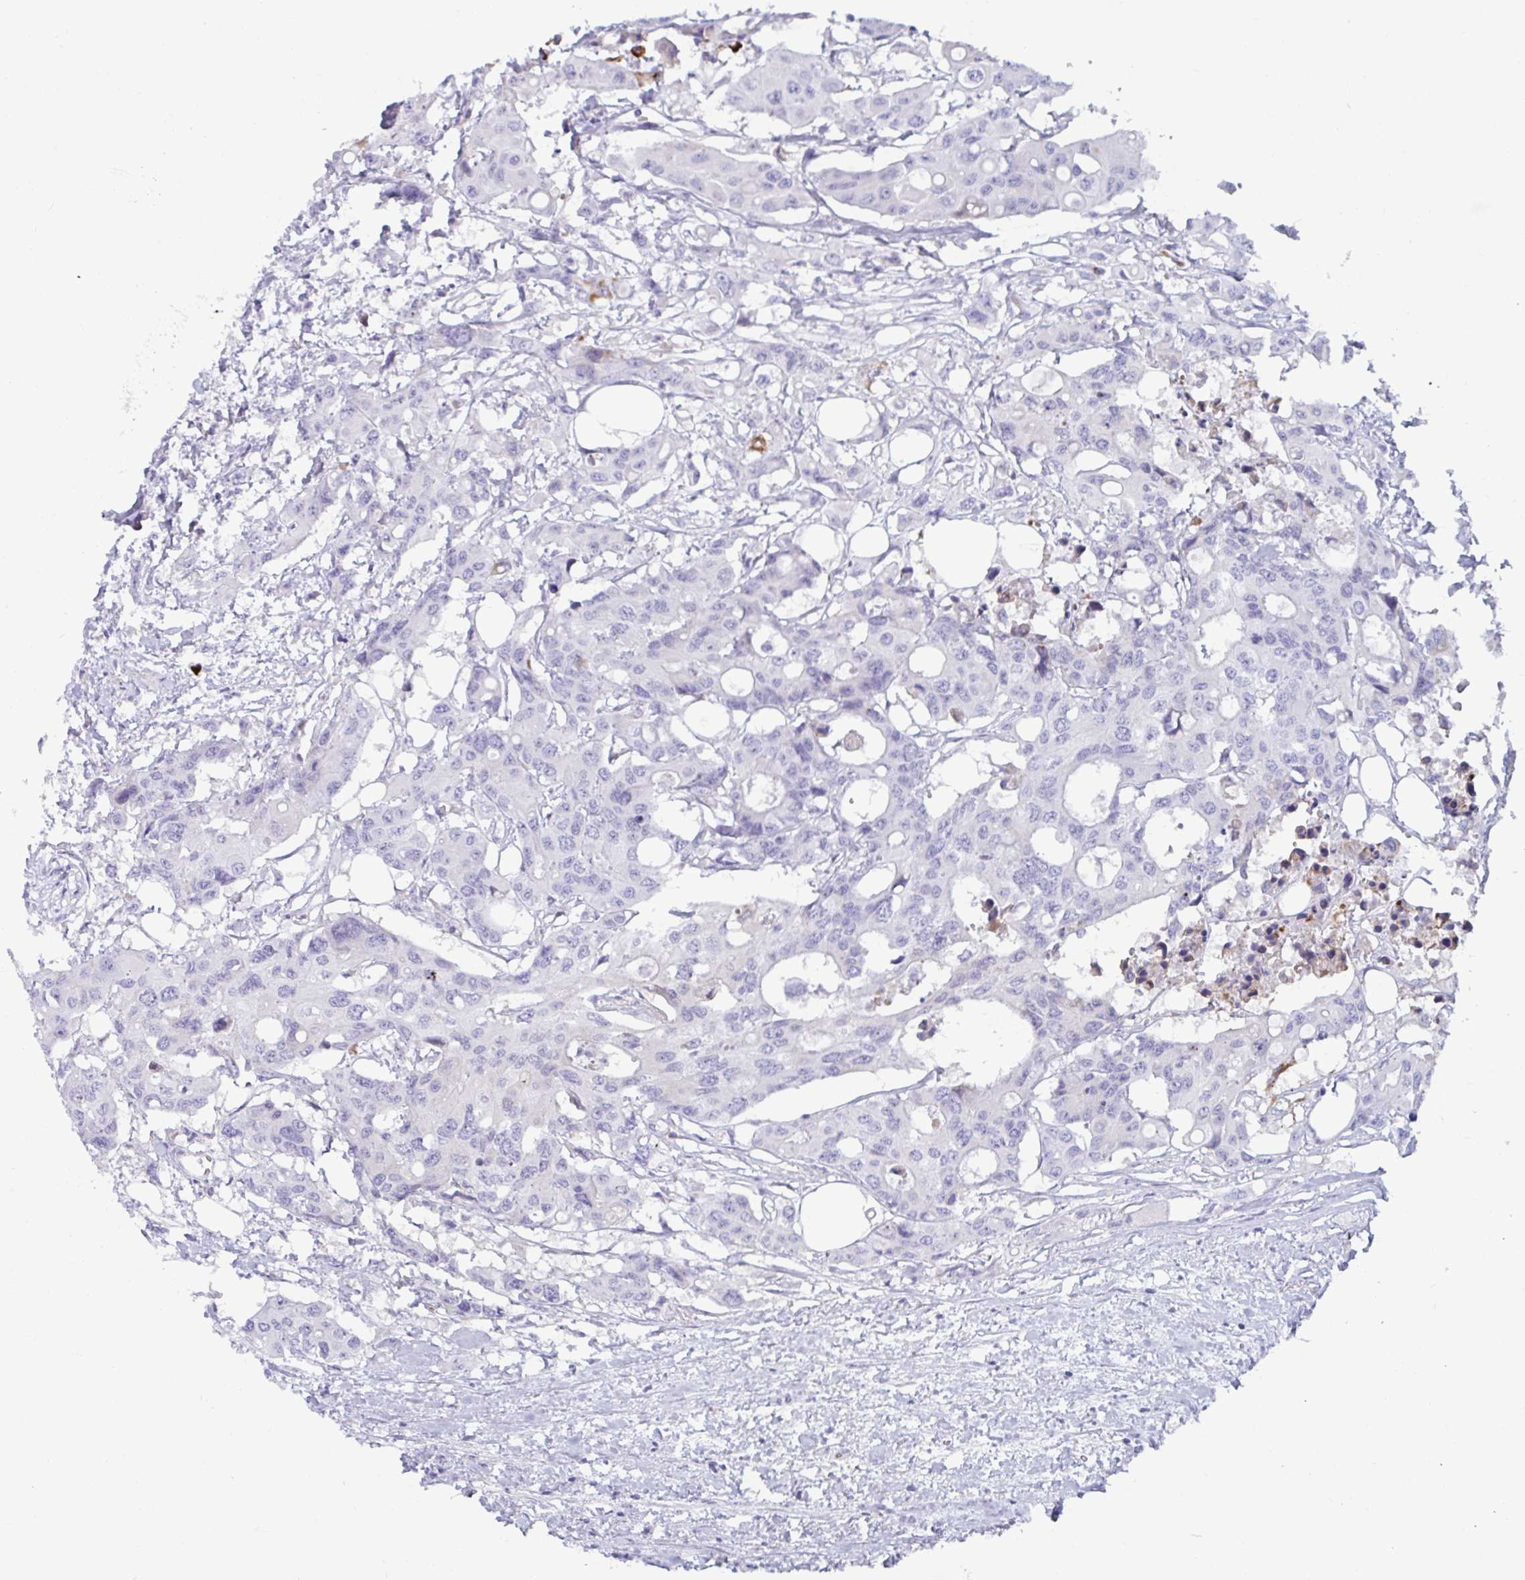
{"staining": {"intensity": "negative", "quantity": "none", "location": "none"}, "tissue": "colorectal cancer", "cell_type": "Tumor cells", "image_type": "cancer", "snomed": [{"axis": "morphology", "description": "Adenocarcinoma, NOS"}, {"axis": "topography", "description": "Colon"}], "caption": "The immunohistochemistry photomicrograph has no significant positivity in tumor cells of colorectal cancer (adenocarcinoma) tissue.", "gene": "TFPI2", "patient": {"sex": "male", "age": 77}}